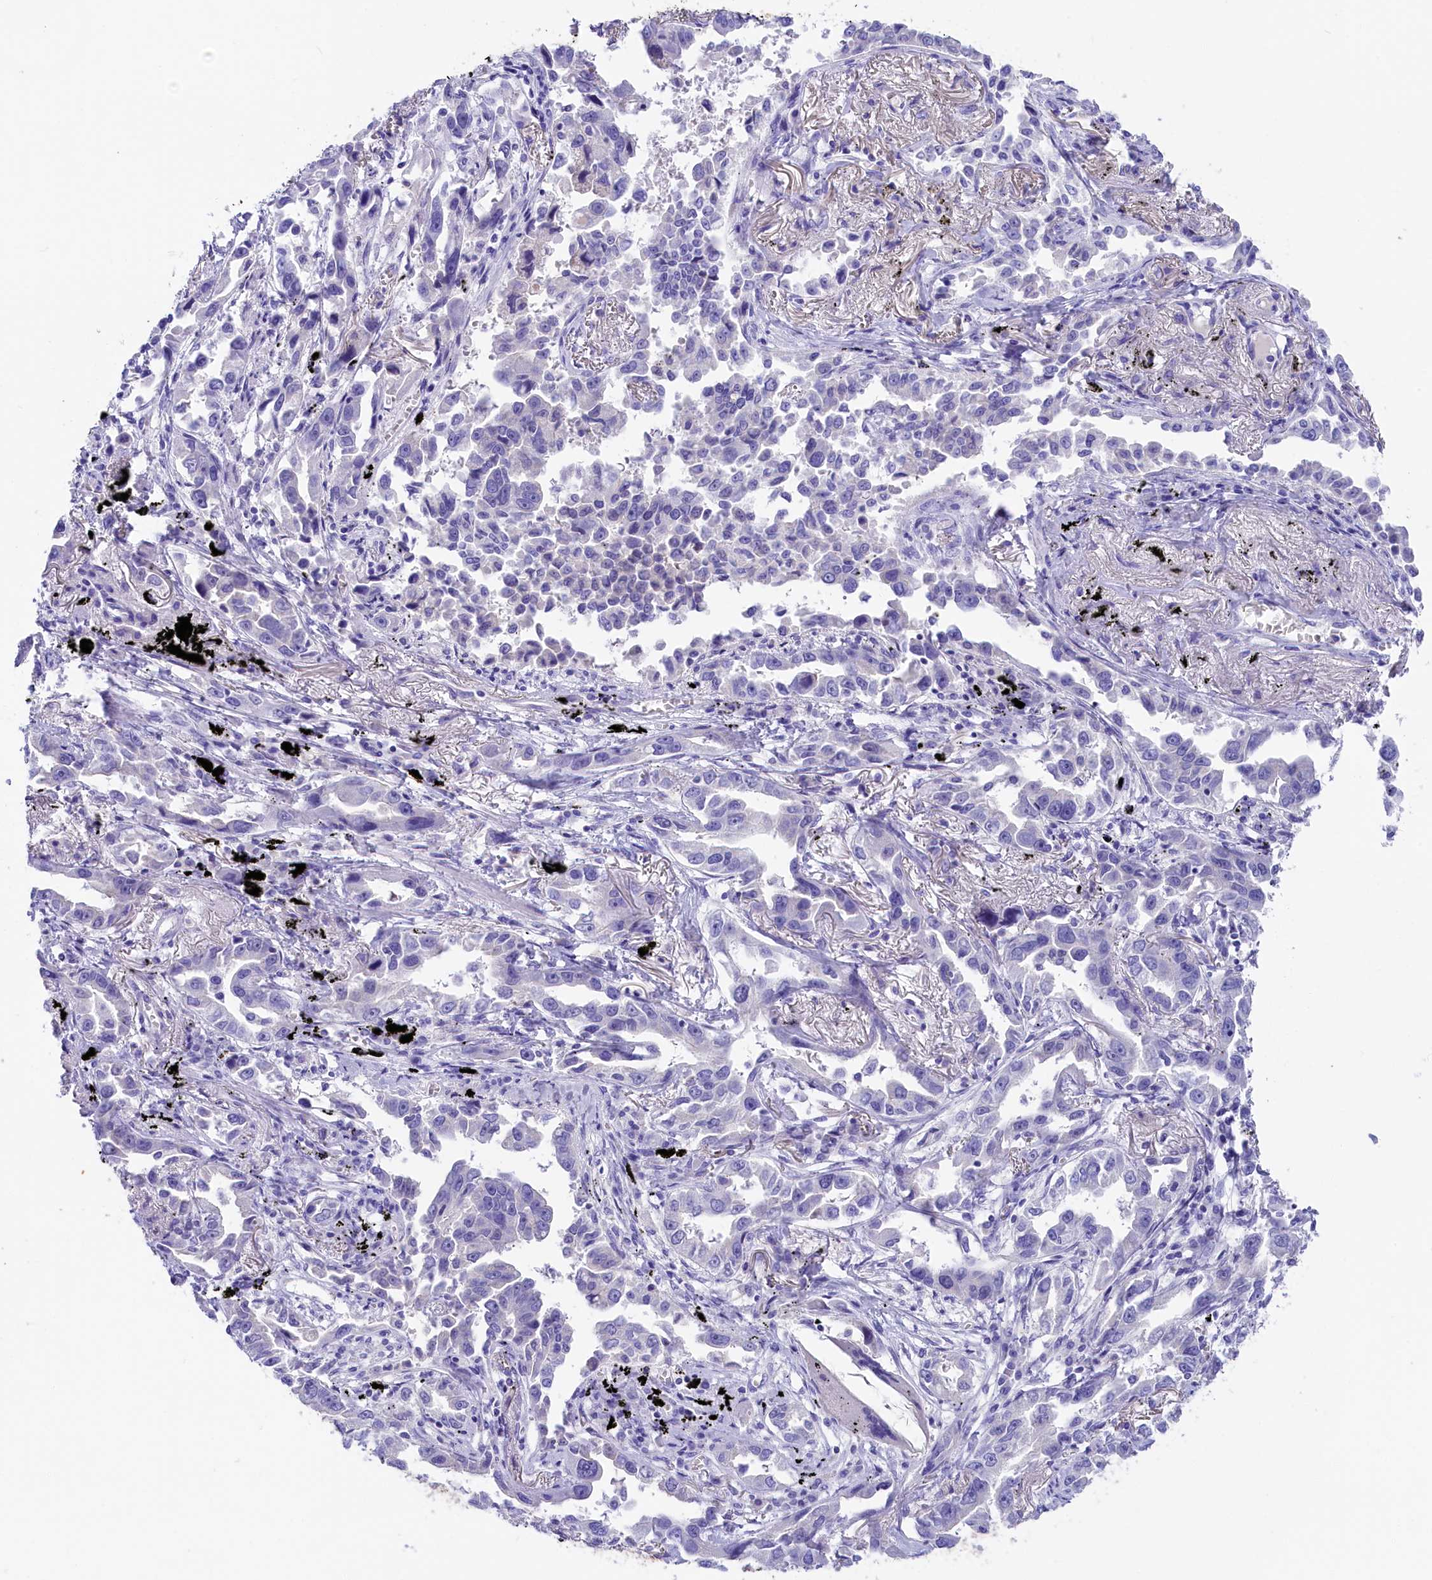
{"staining": {"intensity": "negative", "quantity": "none", "location": "none"}, "tissue": "lung cancer", "cell_type": "Tumor cells", "image_type": "cancer", "snomed": [{"axis": "morphology", "description": "Adenocarcinoma, NOS"}, {"axis": "topography", "description": "Lung"}], "caption": "IHC image of human lung cancer (adenocarcinoma) stained for a protein (brown), which shows no staining in tumor cells.", "gene": "SULT2A1", "patient": {"sex": "male", "age": 67}}